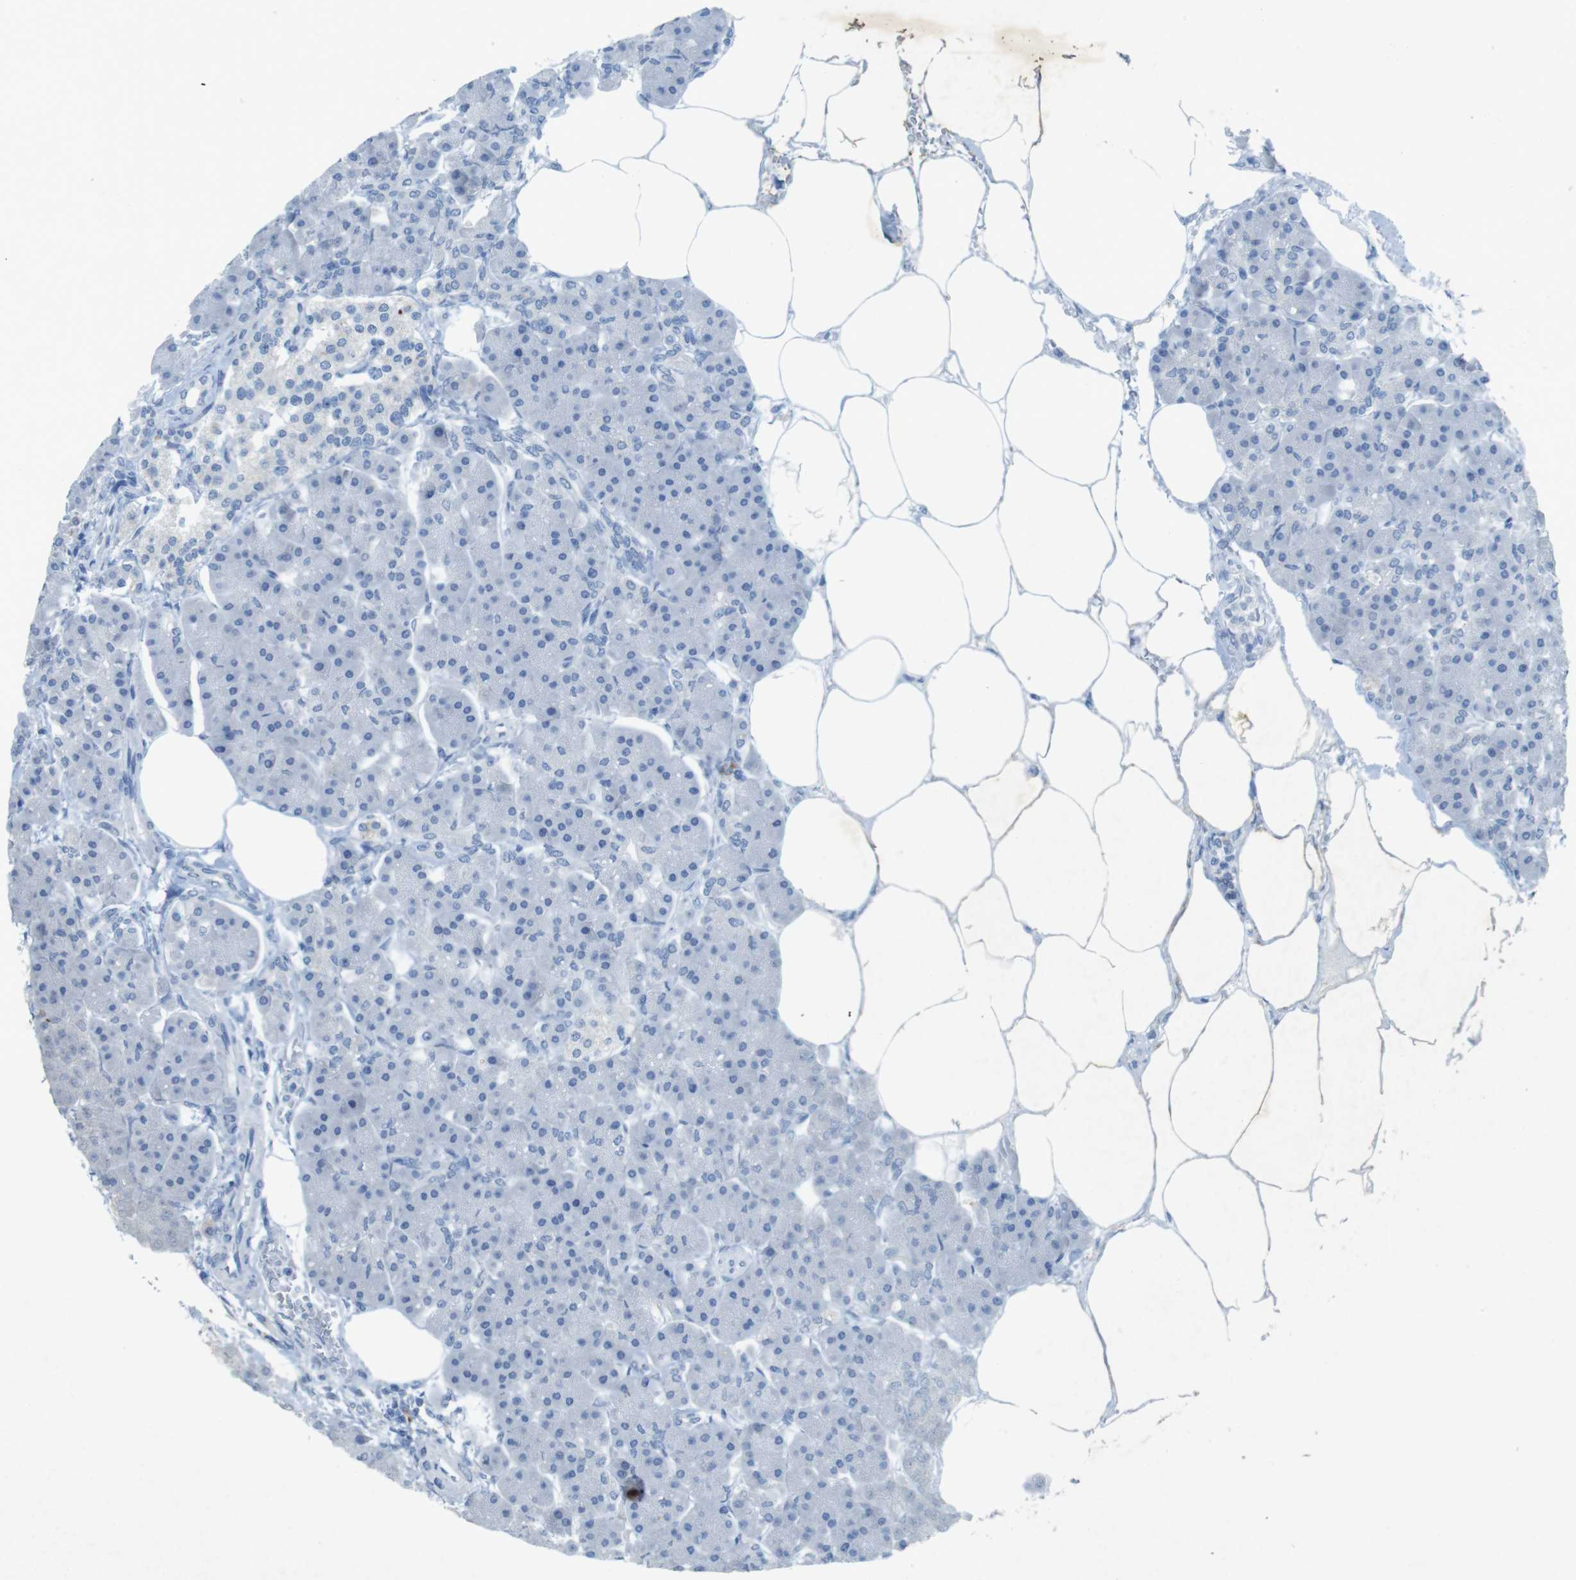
{"staining": {"intensity": "negative", "quantity": "none", "location": "none"}, "tissue": "pancreas", "cell_type": "Exocrine glandular cells", "image_type": "normal", "snomed": [{"axis": "morphology", "description": "Normal tissue, NOS"}, {"axis": "topography", "description": "Pancreas"}], "caption": "Human pancreas stained for a protein using immunohistochemistry (IHC) exhibits no staining in exocrine glandular cells.", "gene": "CD320", "patient": {"sex": "female", "age": 70}}